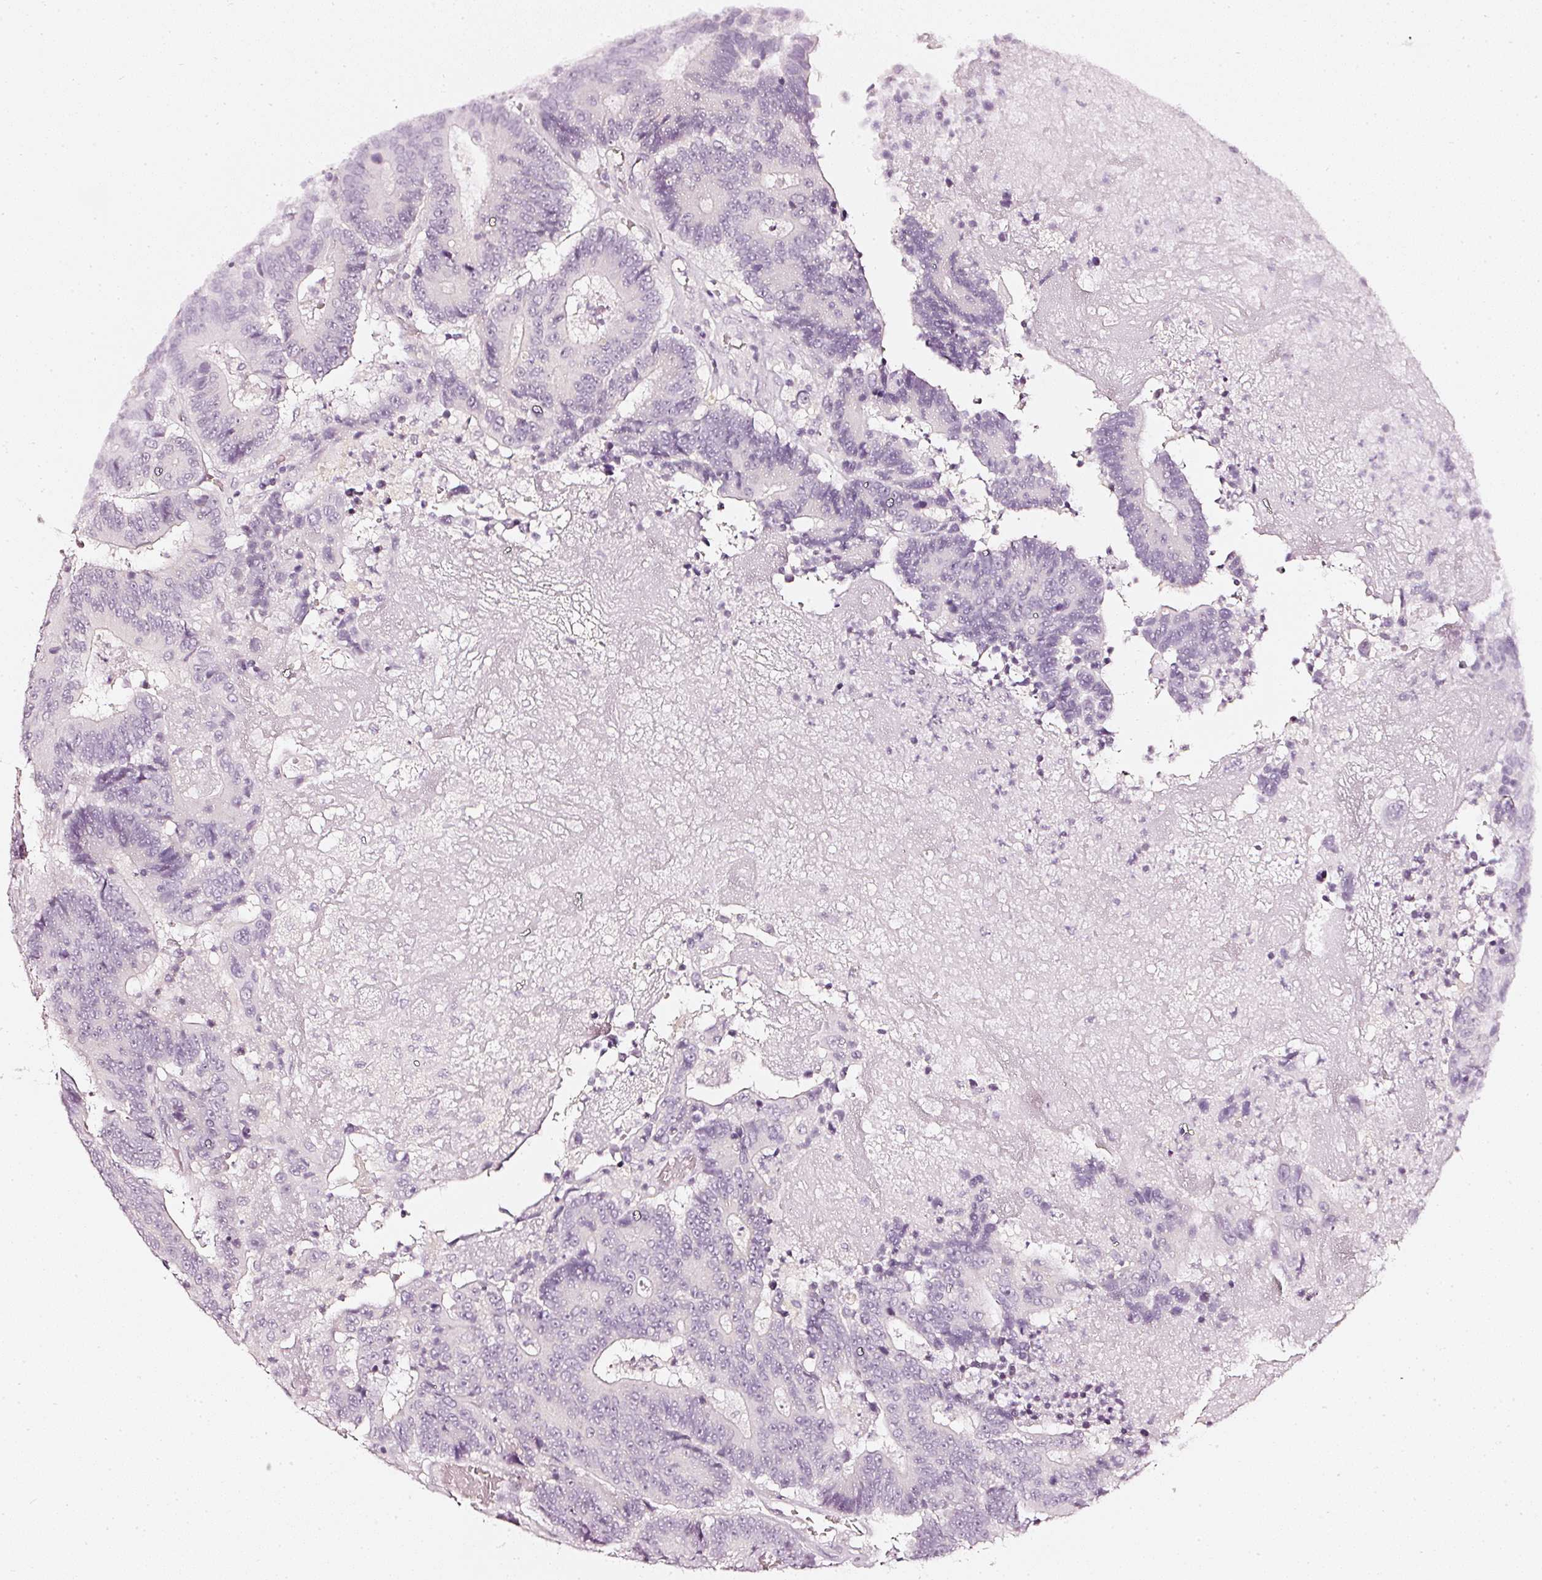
{"staining": {"intensity": "negative", "quantity": "none", "location": "none"}, "tissue": "colorectal cancer", "cell_type": "Tumor cells", "image_type": "cancer", "snomed": [{"axis": "morphology", "description": "Adenocarcinoma, NOS"}, {"axis": "topography", "description": "Colon"}], "caption": "Immunohistochemistry (IHC) image of colorectal cancer stained for a protein (brown), which shows no staining in tumor cells.", "gene": "CNP", "patient": {"sex": "male", "age": 83}}